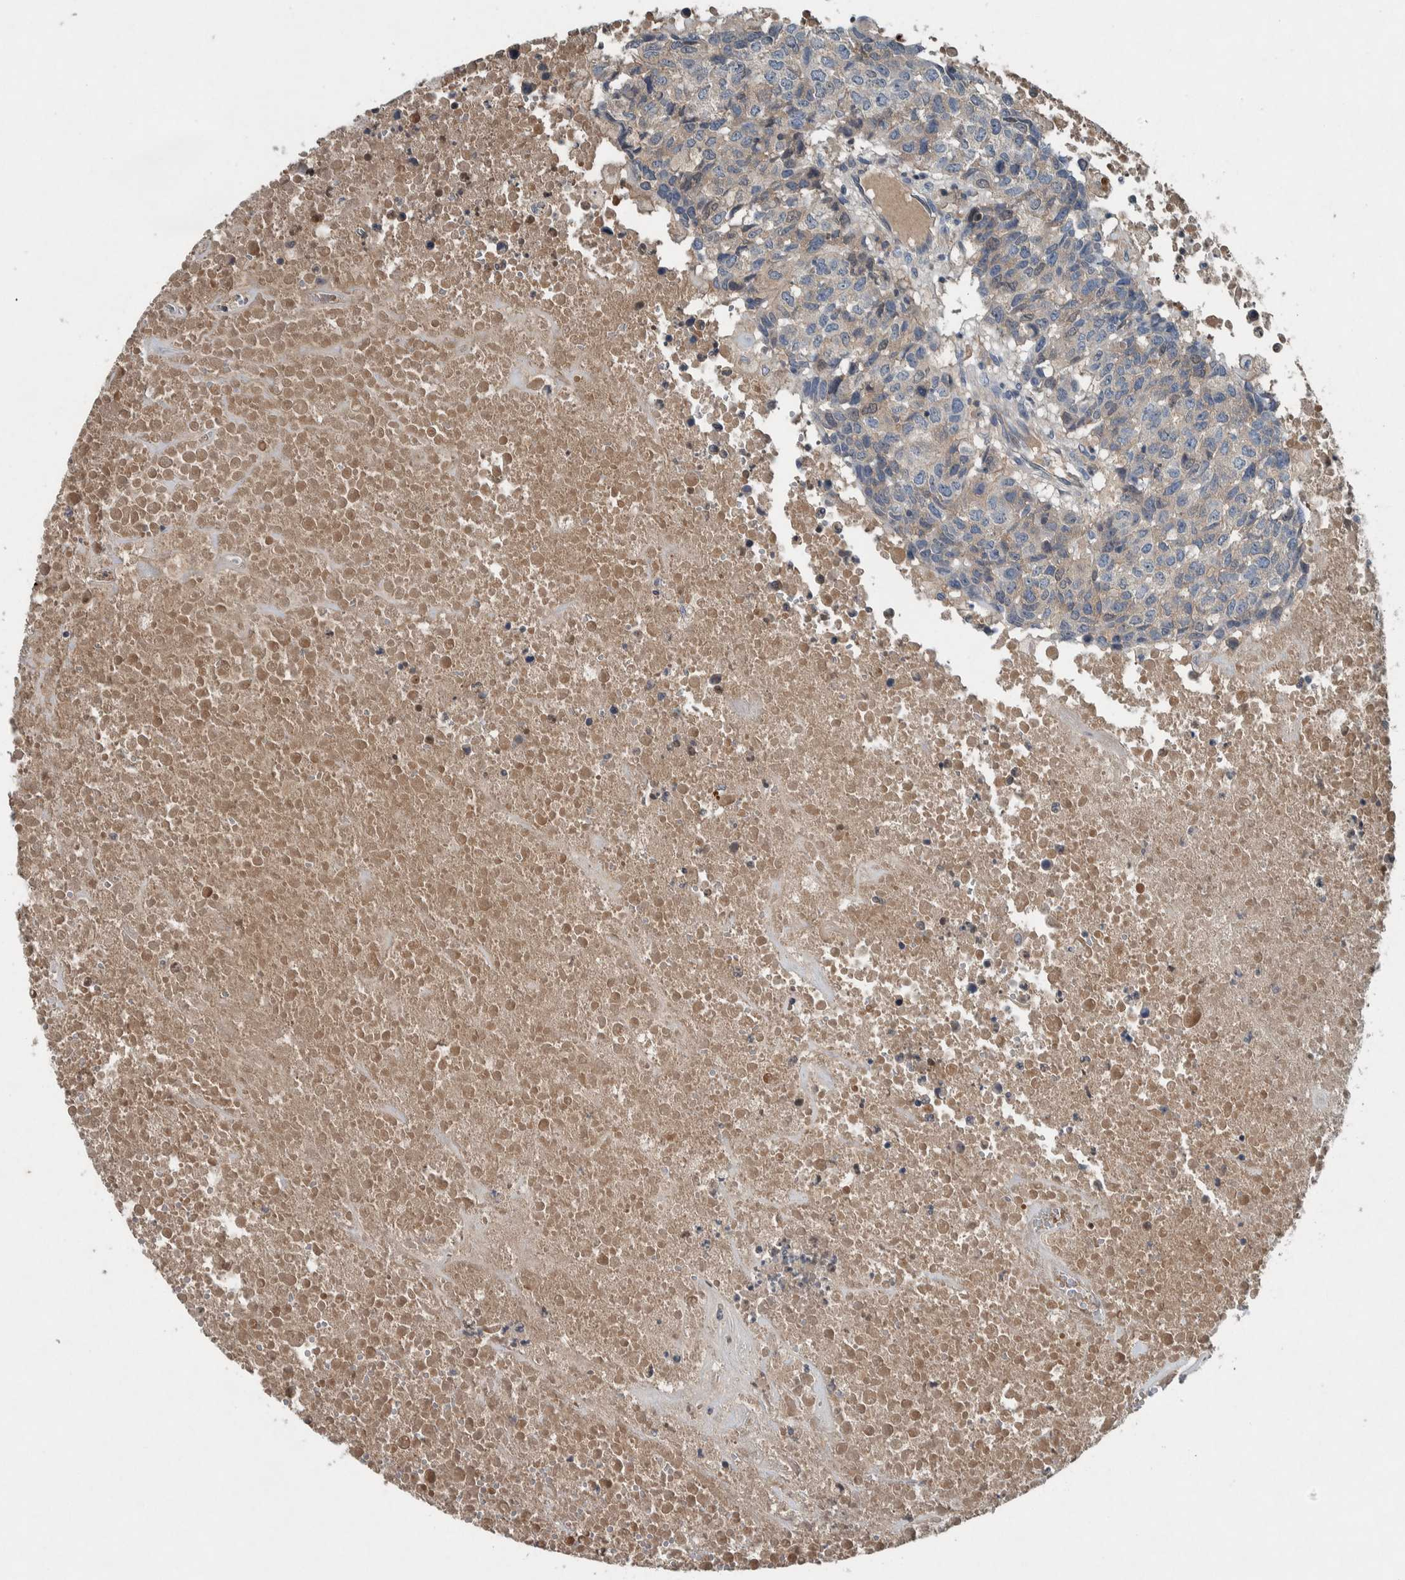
{"staining": {"intensity": "weak", "quantity": "25%-75%", "location": "cytoplasmic/membranous"}, "tissue": "head and neck cancer", "cell_type": "Tumor cells", "image_type": "cancer", "snomed": [{"axis": "morphology", "description": "Squamous cell carcinoma, NOS"}, {"axis": "topography", "description": "Head-Neck"}], "caption": "Head and neck cancer (squamous cell carcinoma) stained with DAB (3,3'-diaminobenzidine) IHC displays low levels of weak cytoplasmic/membranous staining in about 25%-75% of tumor cells.", "gene": "SERPINC1", "patient": {"sex": "male", "age": 66}}